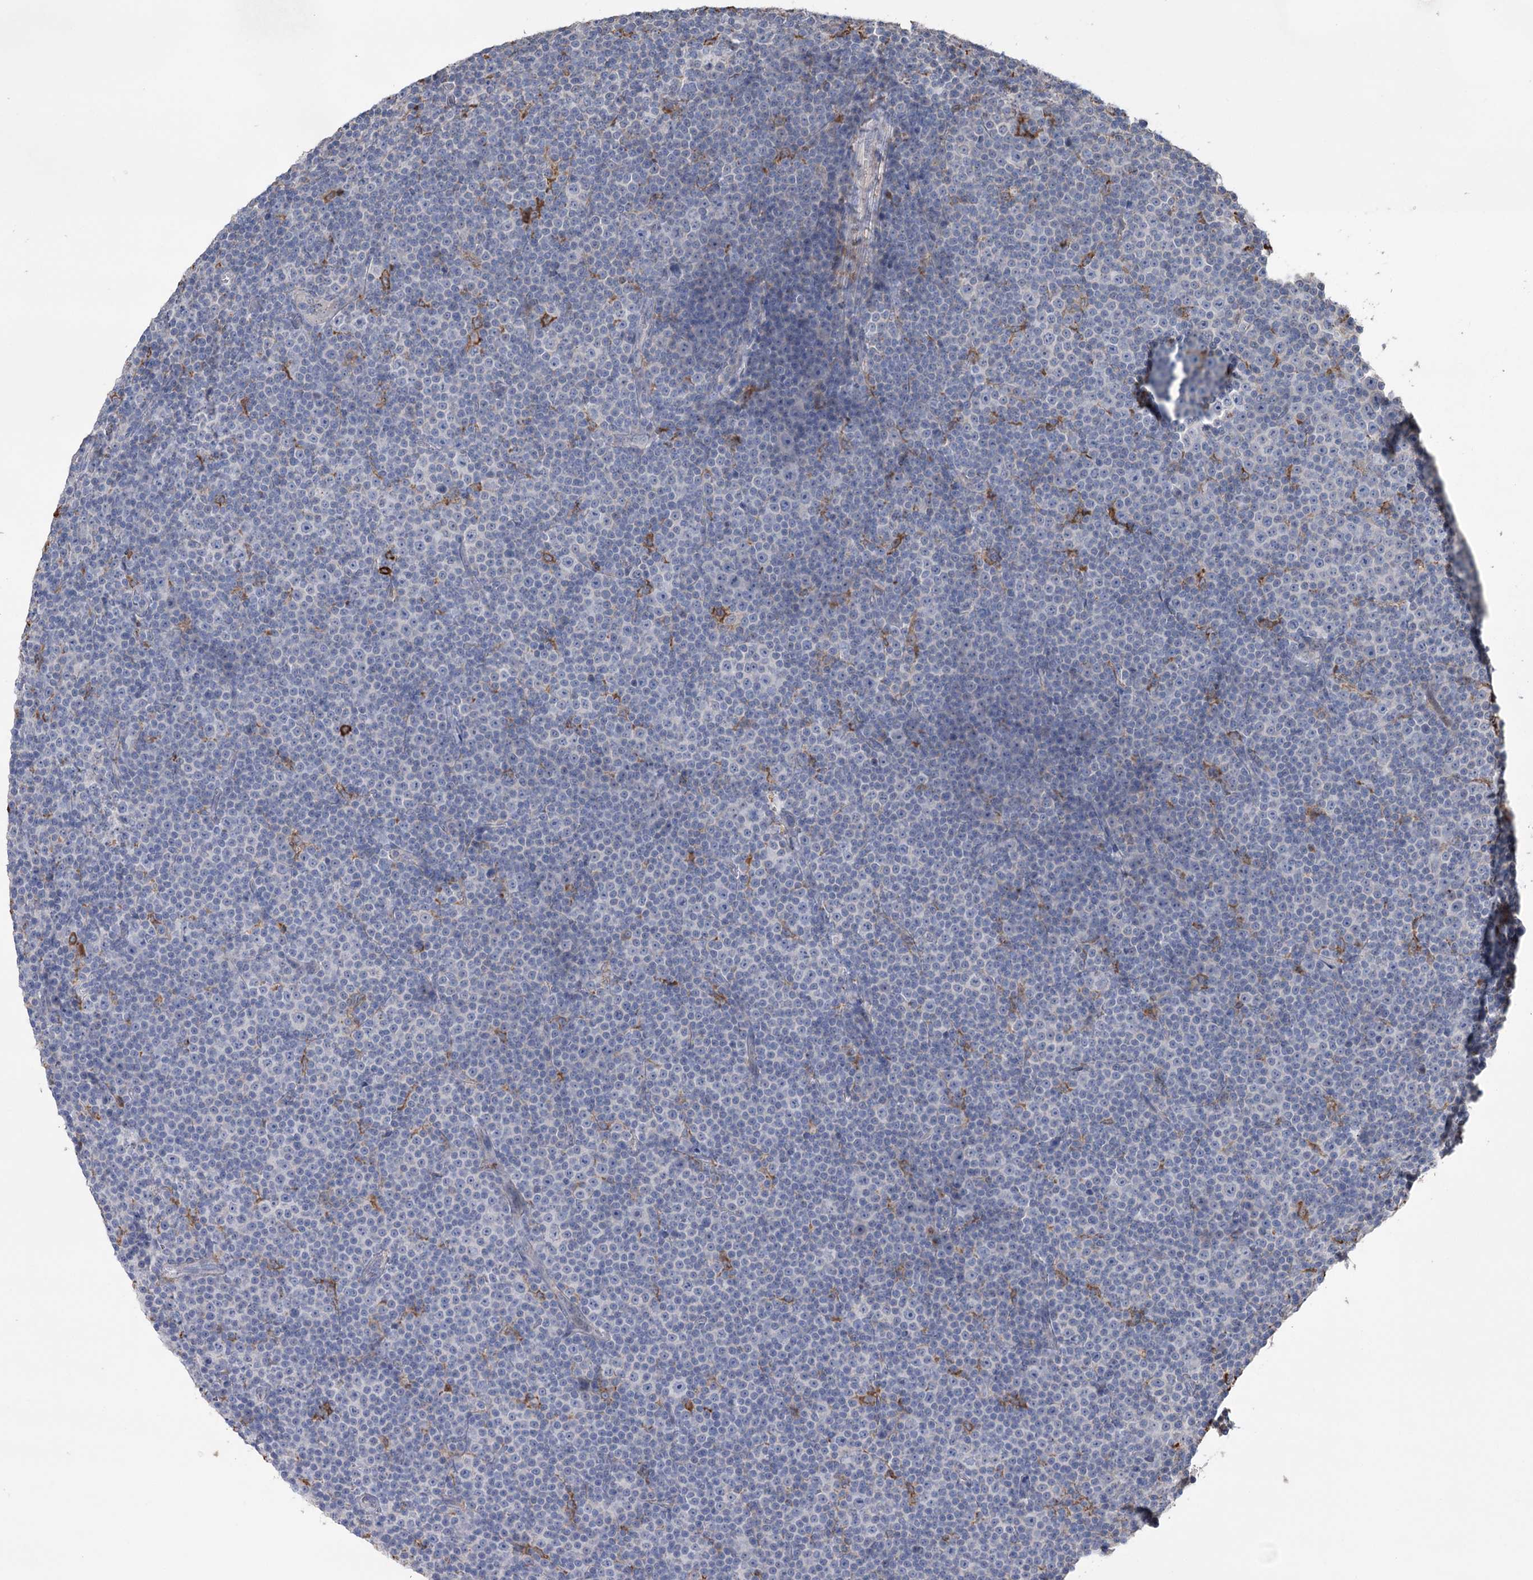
{"staining": {"intensity": "negative", "quantity": "none", "location": "none"}, "tissue": "lymphoma", "cell_type": "Tumor cells", "image_type": "cancer", "snomed": [{"axis": "morphology", "description": "Malignant lymphoma, non-Hodgkin's type, Low grade"}, {"axis": "topography", "description": "Lymph node"}], "caption": "Immunohistochemistry photomicrograph of neoplastic tissue: human lymphoma stained with DAB demonstrates no significant protein staining in tumor cells.", "gene": "TRIM71", "patient": {"sex": "female", "age": 67}}